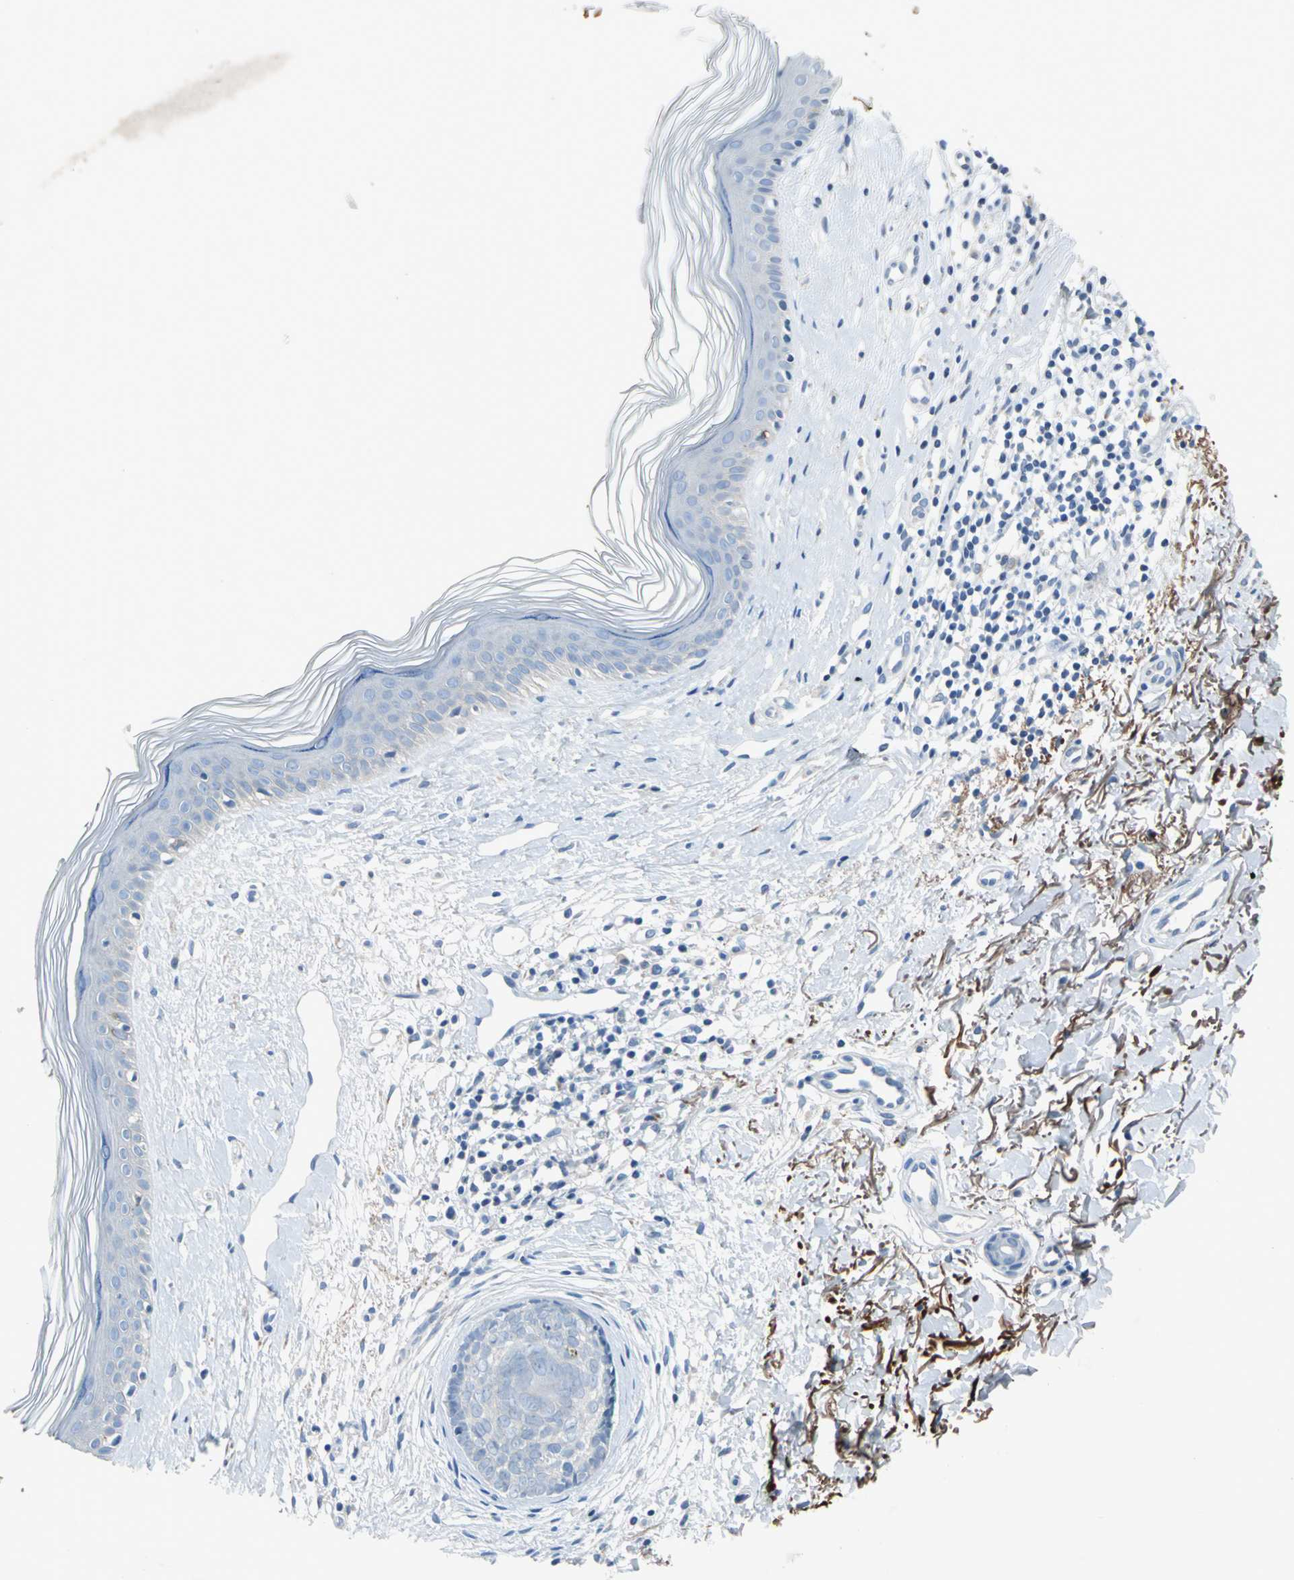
{"staining": {"intensity": "negative", "quantity": "none", "location": "none"}, "tissue": "skin cancer", "cell_type": "Tumor cells", "image_type": "cancer", "snomed": [{"axis": "morphology", "description": "Normal tissue, NOS"}, {"axis": "morphology", "description": "Basal cell carcinoma"}, {"axis": "topography", "description": "Skin"}], "caption": "High power microscopy micrograph of an immunohistochemistry (IHC) micrograph of basal cell carcinoma (skin), revealing no significant positivity in tumor cells.", "gene": "PTGDS", "patient": {"sex": "female", "age": 61}}